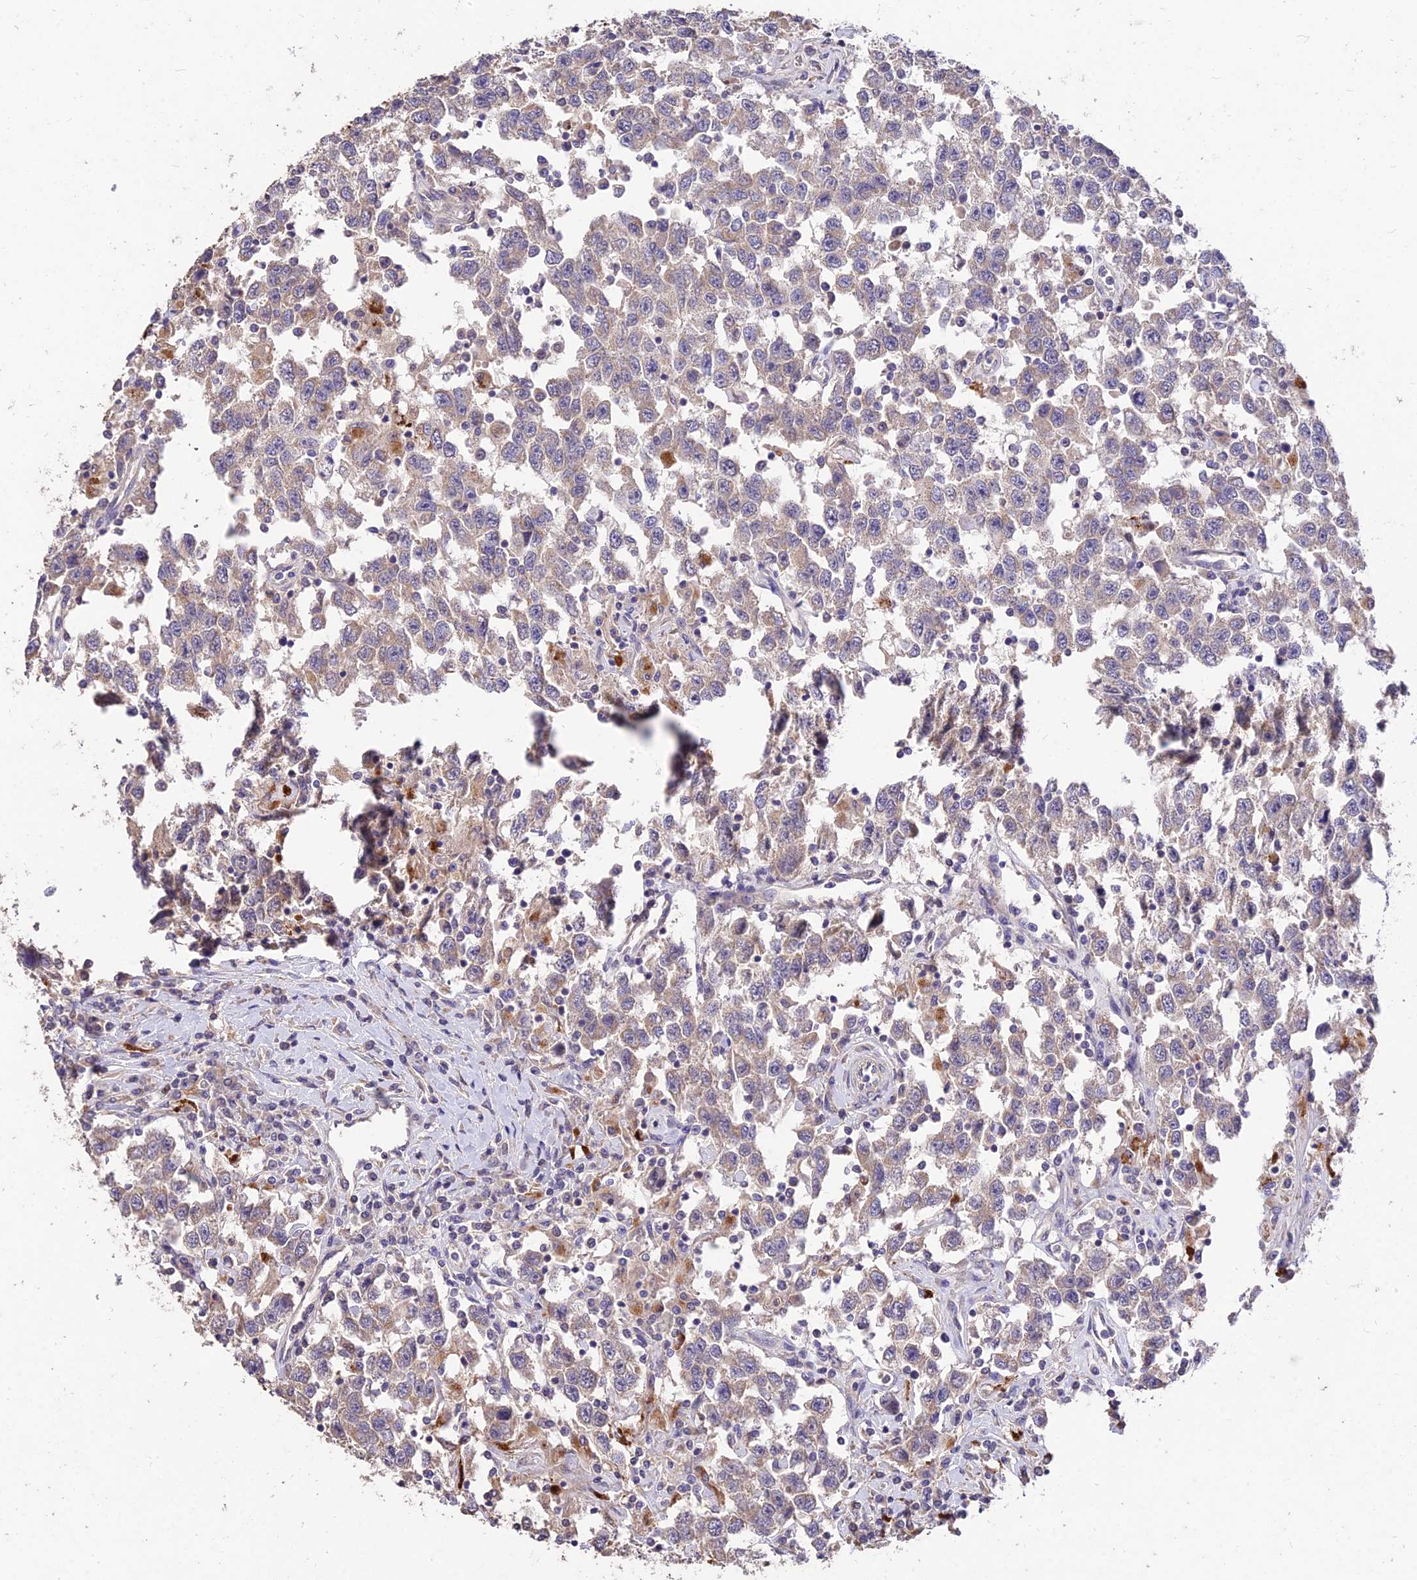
{"staining": {"intensity": "weak", "quantity": ">75%", "location": "cytoplasmic/membranous"}, "tissue": "testis cancer", "cell_type": "Tumor cells", "image_type": "cancer", "snomed": [{"axis": "morphology", "description": "Seminoma, NOS"}, {"axis": "topography", "description": "Testis"}], "caption": "Tumor cells demonstrate low levels of weak cytoplasmic/membranous positivity in about >75% of cells in testis cancer (seminoma).", "gene": "SDHD", "patient": {"sex": "male", "age": 41}}